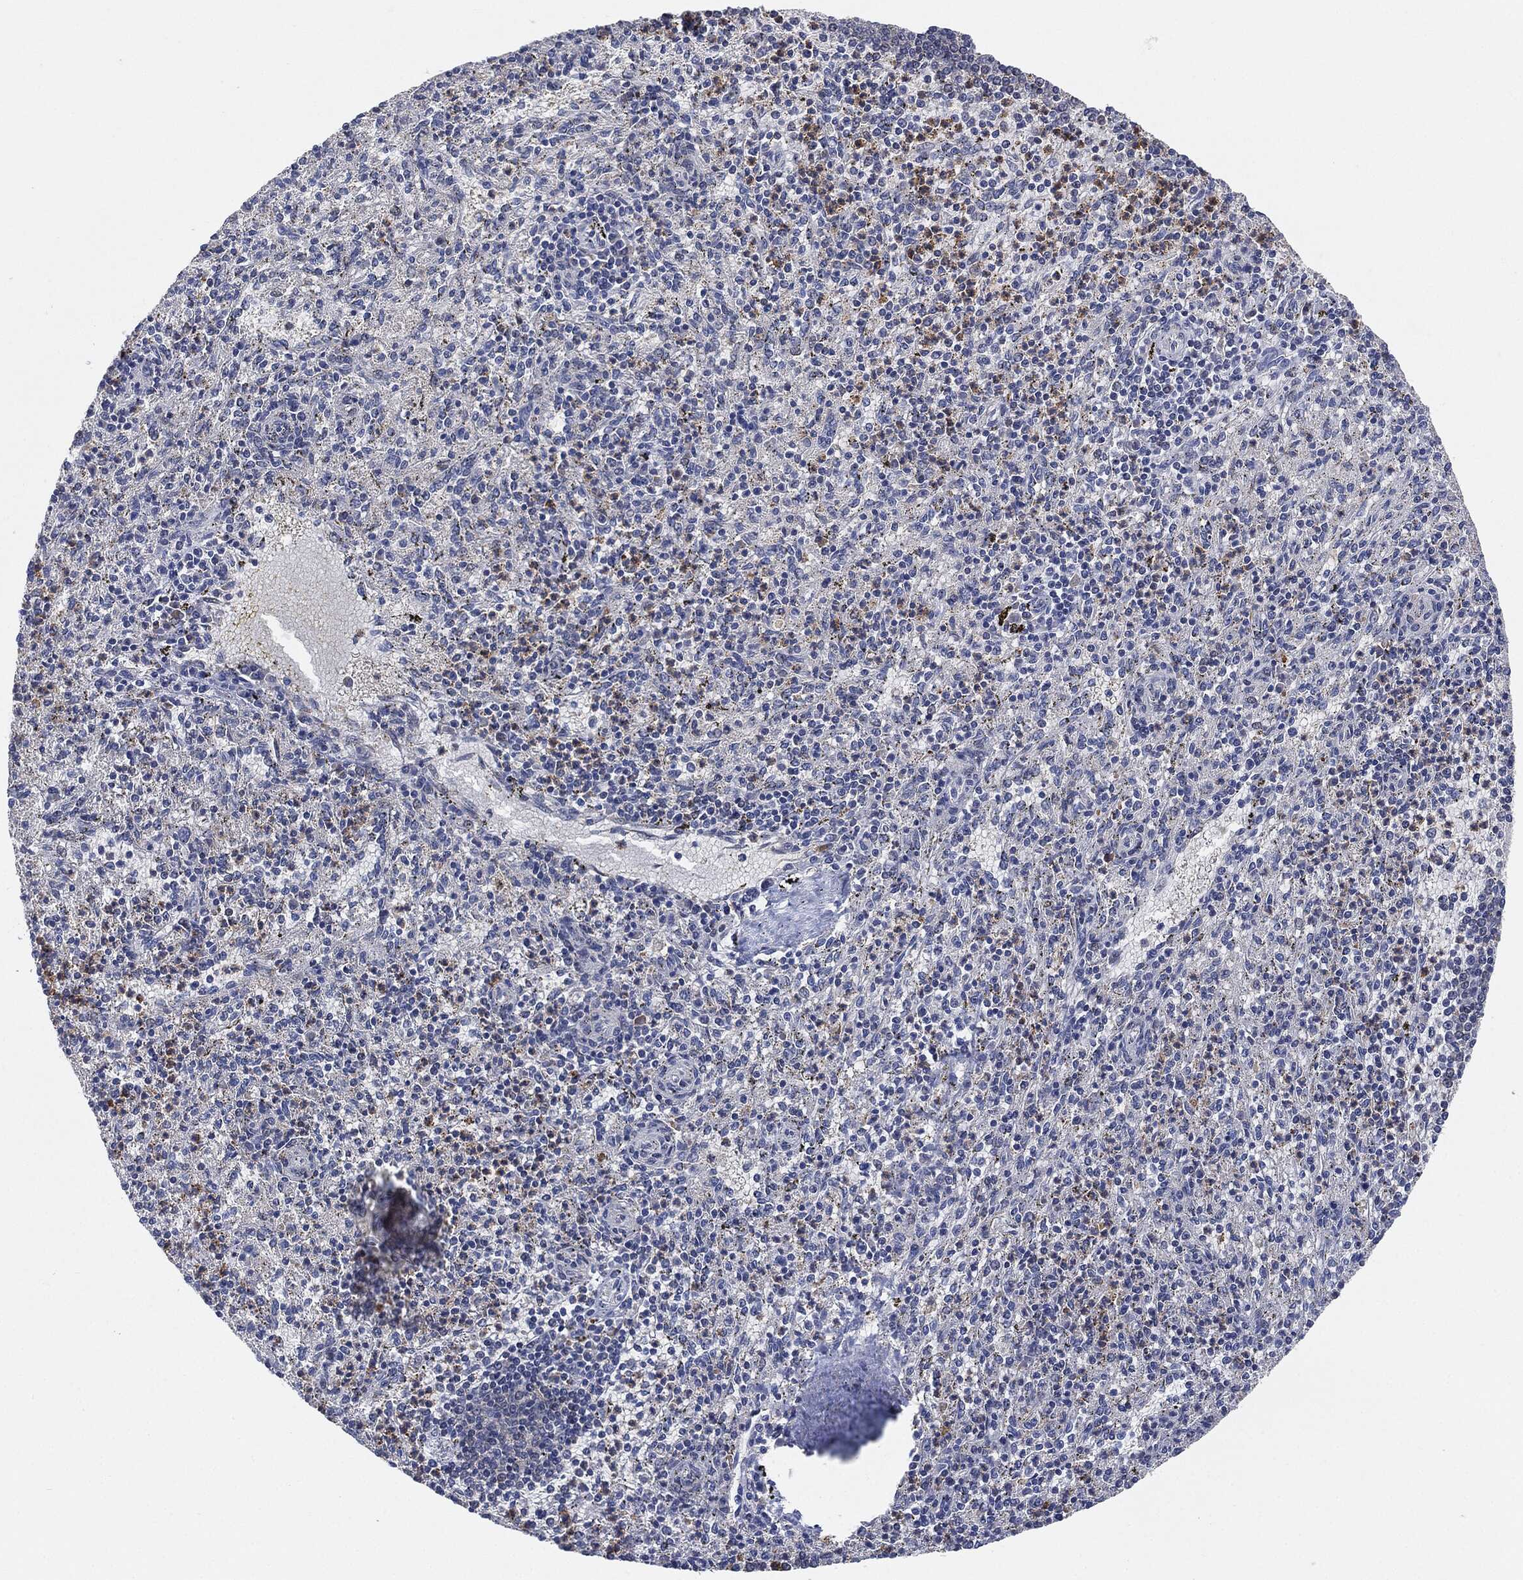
{"staining": {"intensity": "strong", "quantity": "<25%", "location": "cytoplasmic/membranous"}, "tissue": "spleen", "cell_type": "Cells in red pulp", "image_type": "normal", "snomed": [{"axis": "morphology", "description": "Normal tissue, NOS"}, {"axis": "topography", "description": "Spleen"}], "caption": "Cells in red pulp exhibit medium levels of strong cytoplasmic/membranous positivity in about <25% of cells in unremarkable spleen.", "gene": "VSIG4", "patient": {"sex": "male", "age": 60}}